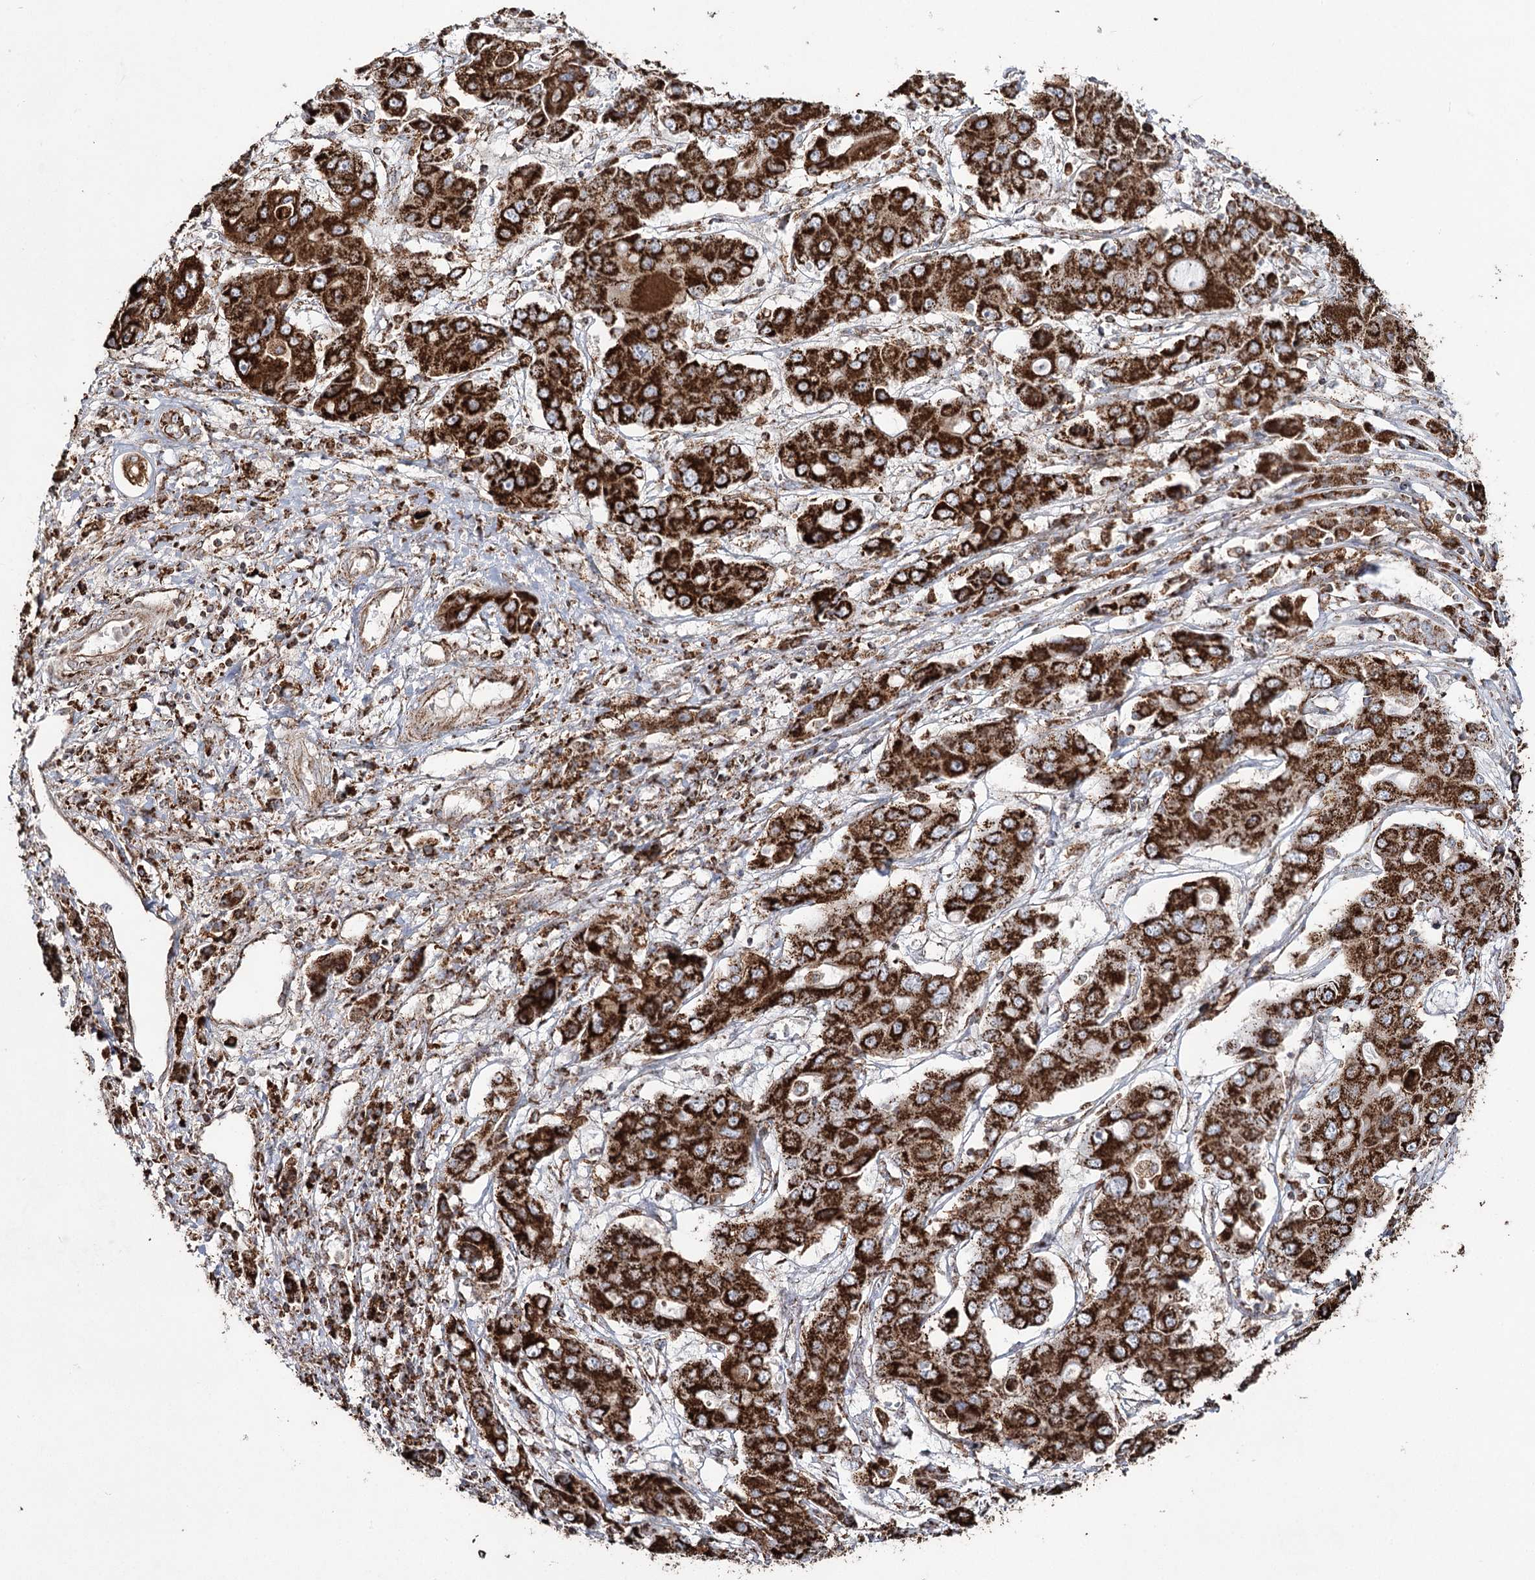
{"staining": {"intensity": "strong", "quantity": ">75%", "location": "cytoplasmic/membranous"}, "tissue": "liver cancer", "cell_type": "Tumor cells", "image_type": "cancer", "snomed": [{"axis": "morphology", "description": "Cholangiocarcinoma"}, {"axis": "topography", "description": "Liver"}], "caption": "Protein expression analysis of liver cancer shows strong cytoplasmic/membranous positivity in about >75% of tumor cells. Using DAB (3,3'-diaminobenzidine) (brown) and hematoxylin (blue) stains, captured at high magnification using brightfield microscopy.", "gene": "CWF19L1", "patient": {"sex": "male", "age": 67}}